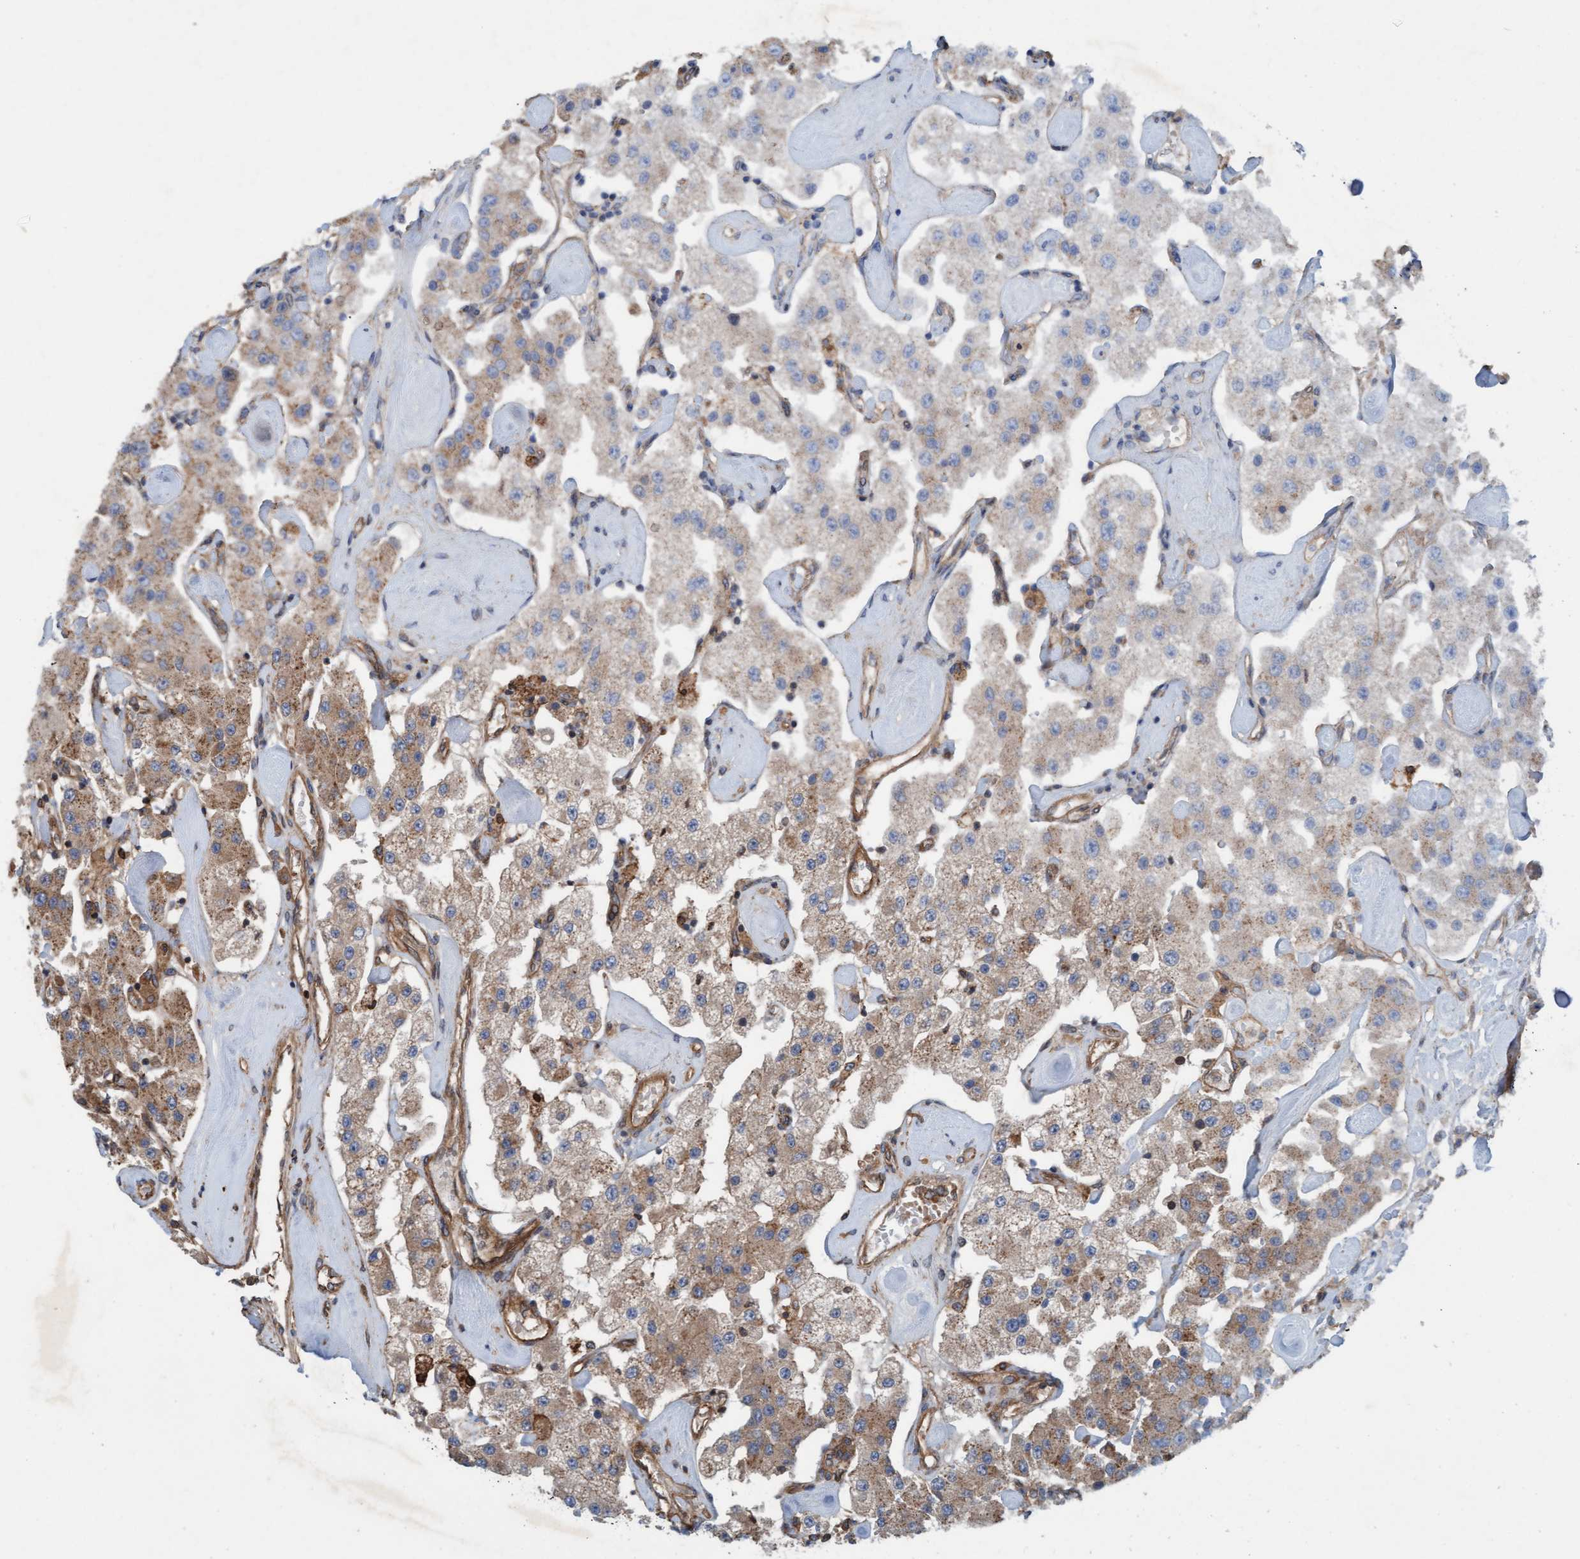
{"staining": {"intensity": "weak", "quantity": ">75%", "location": "cytoplasmic/membranous"}, "tissue": "carcinoid", "cell_type": "Tumor cells", "image_type": "cancer", "snomed": [{"axis": "morphology", "description": "Carcinoid, malignant, NOS"}, {"axis": "topography", "description": "Pancreas"}], "caption": "This micrograph reveals IHC staining of human carcinoid, with low weak cytoplasmic/membranous expression in about >75% of tumor cells.", "gene": "ERAL1", "patient": {"sex": "male", "age": 41}}